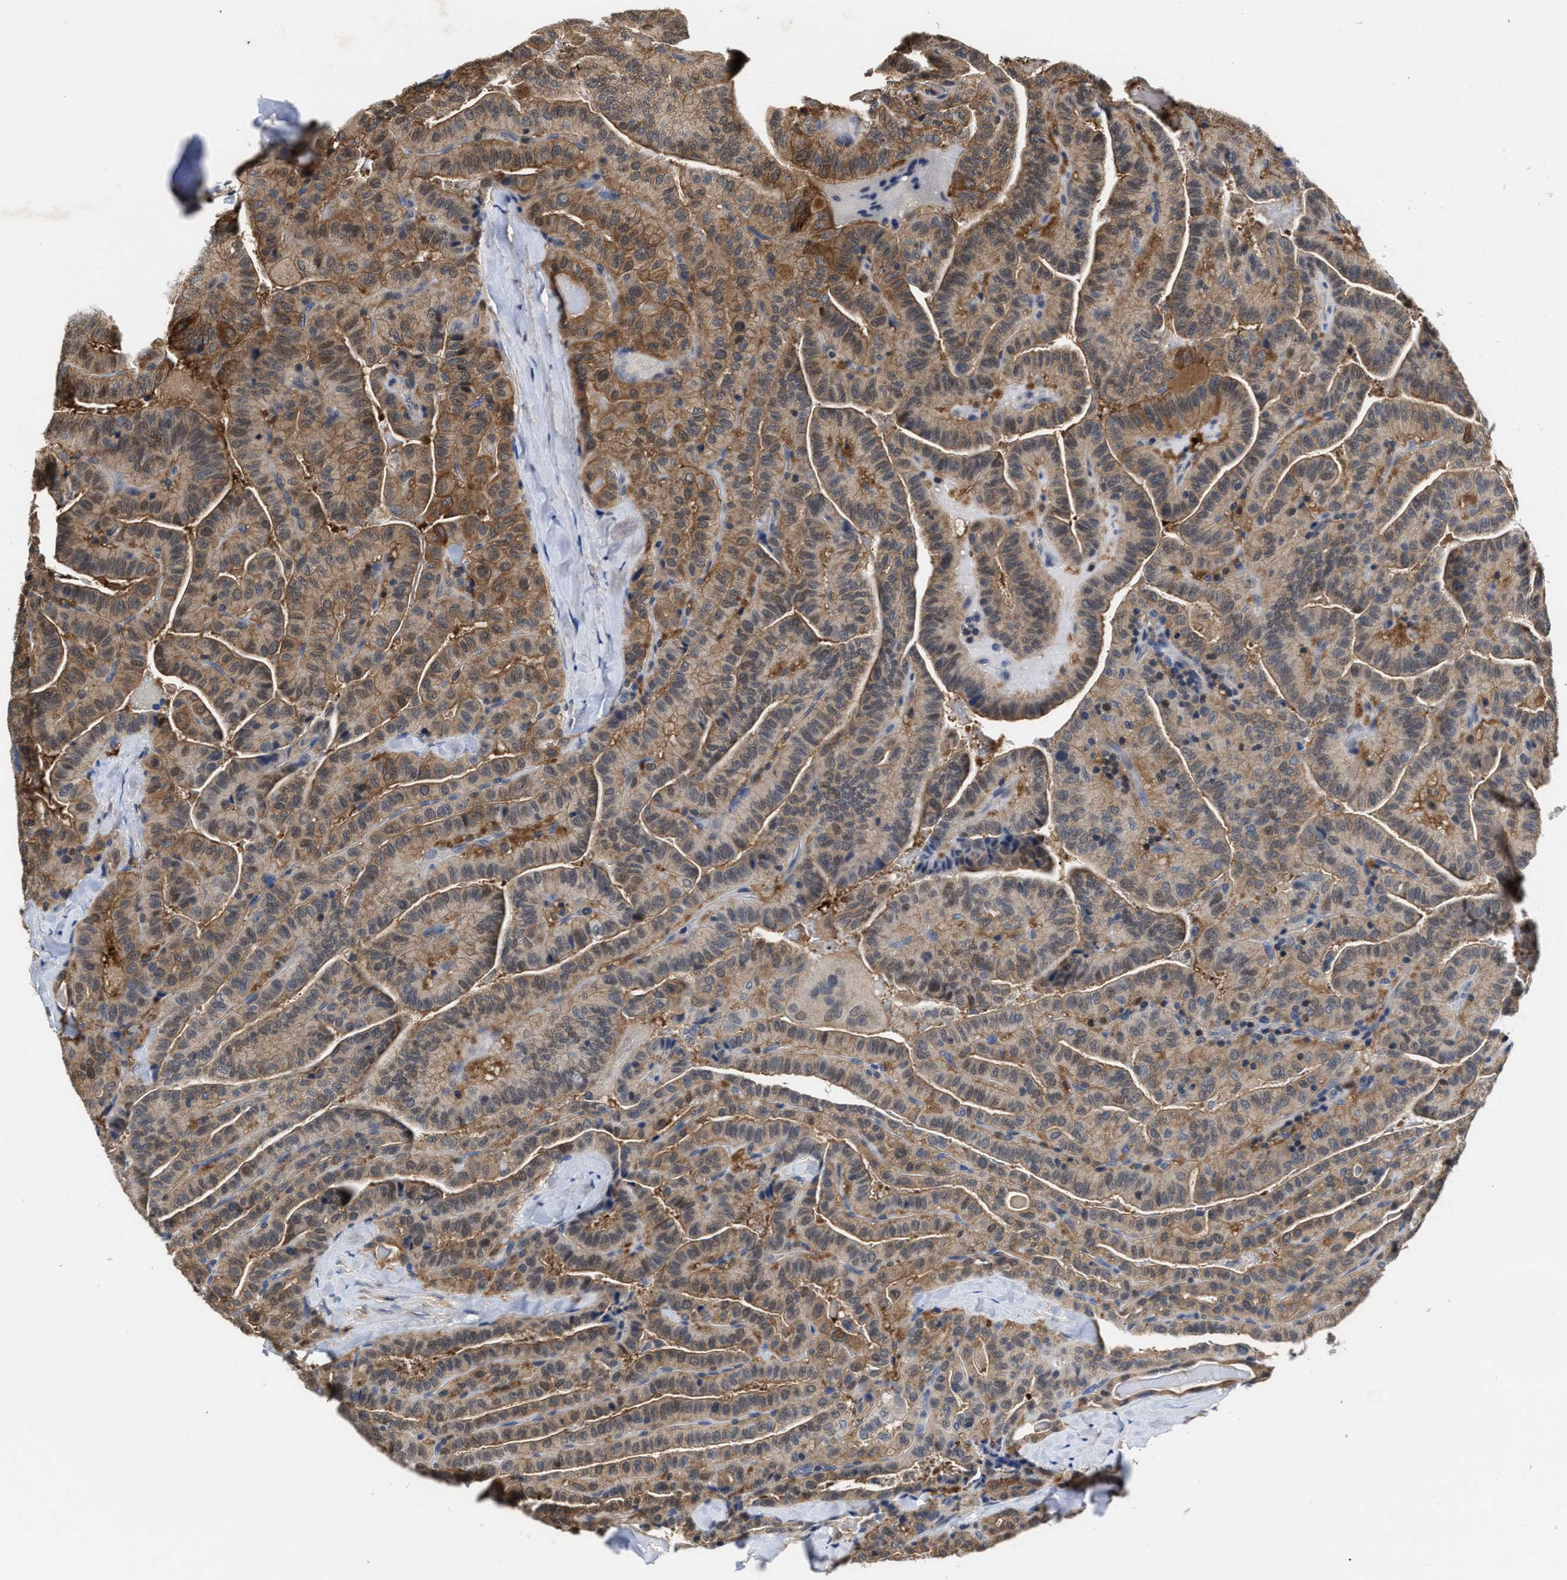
{"staining": {"intensity": "moderate", "quantity": ">75%", "location": "cytoplasmic/membranous,nuclear"}, "tissue": "thyroid cancer", "cell_type": "Tumor cells", "image_type": "cancer", "snomed": [{"axis": "morphology", "description": "Papillary adenocarcinoma, NOS"}, {"axis": "topography", "description": "Thyroid gland"}], "caption": "There is medium levels of moderate cytoplasmic/membranous and nuclear staining in tumor cells of thyroid cancer (papillary adenocarcinoma), as demonstrated by immunohistochemical staining (brown color).", "gene": "KIF12", "patient": {"sex": "male", "age": 77}}